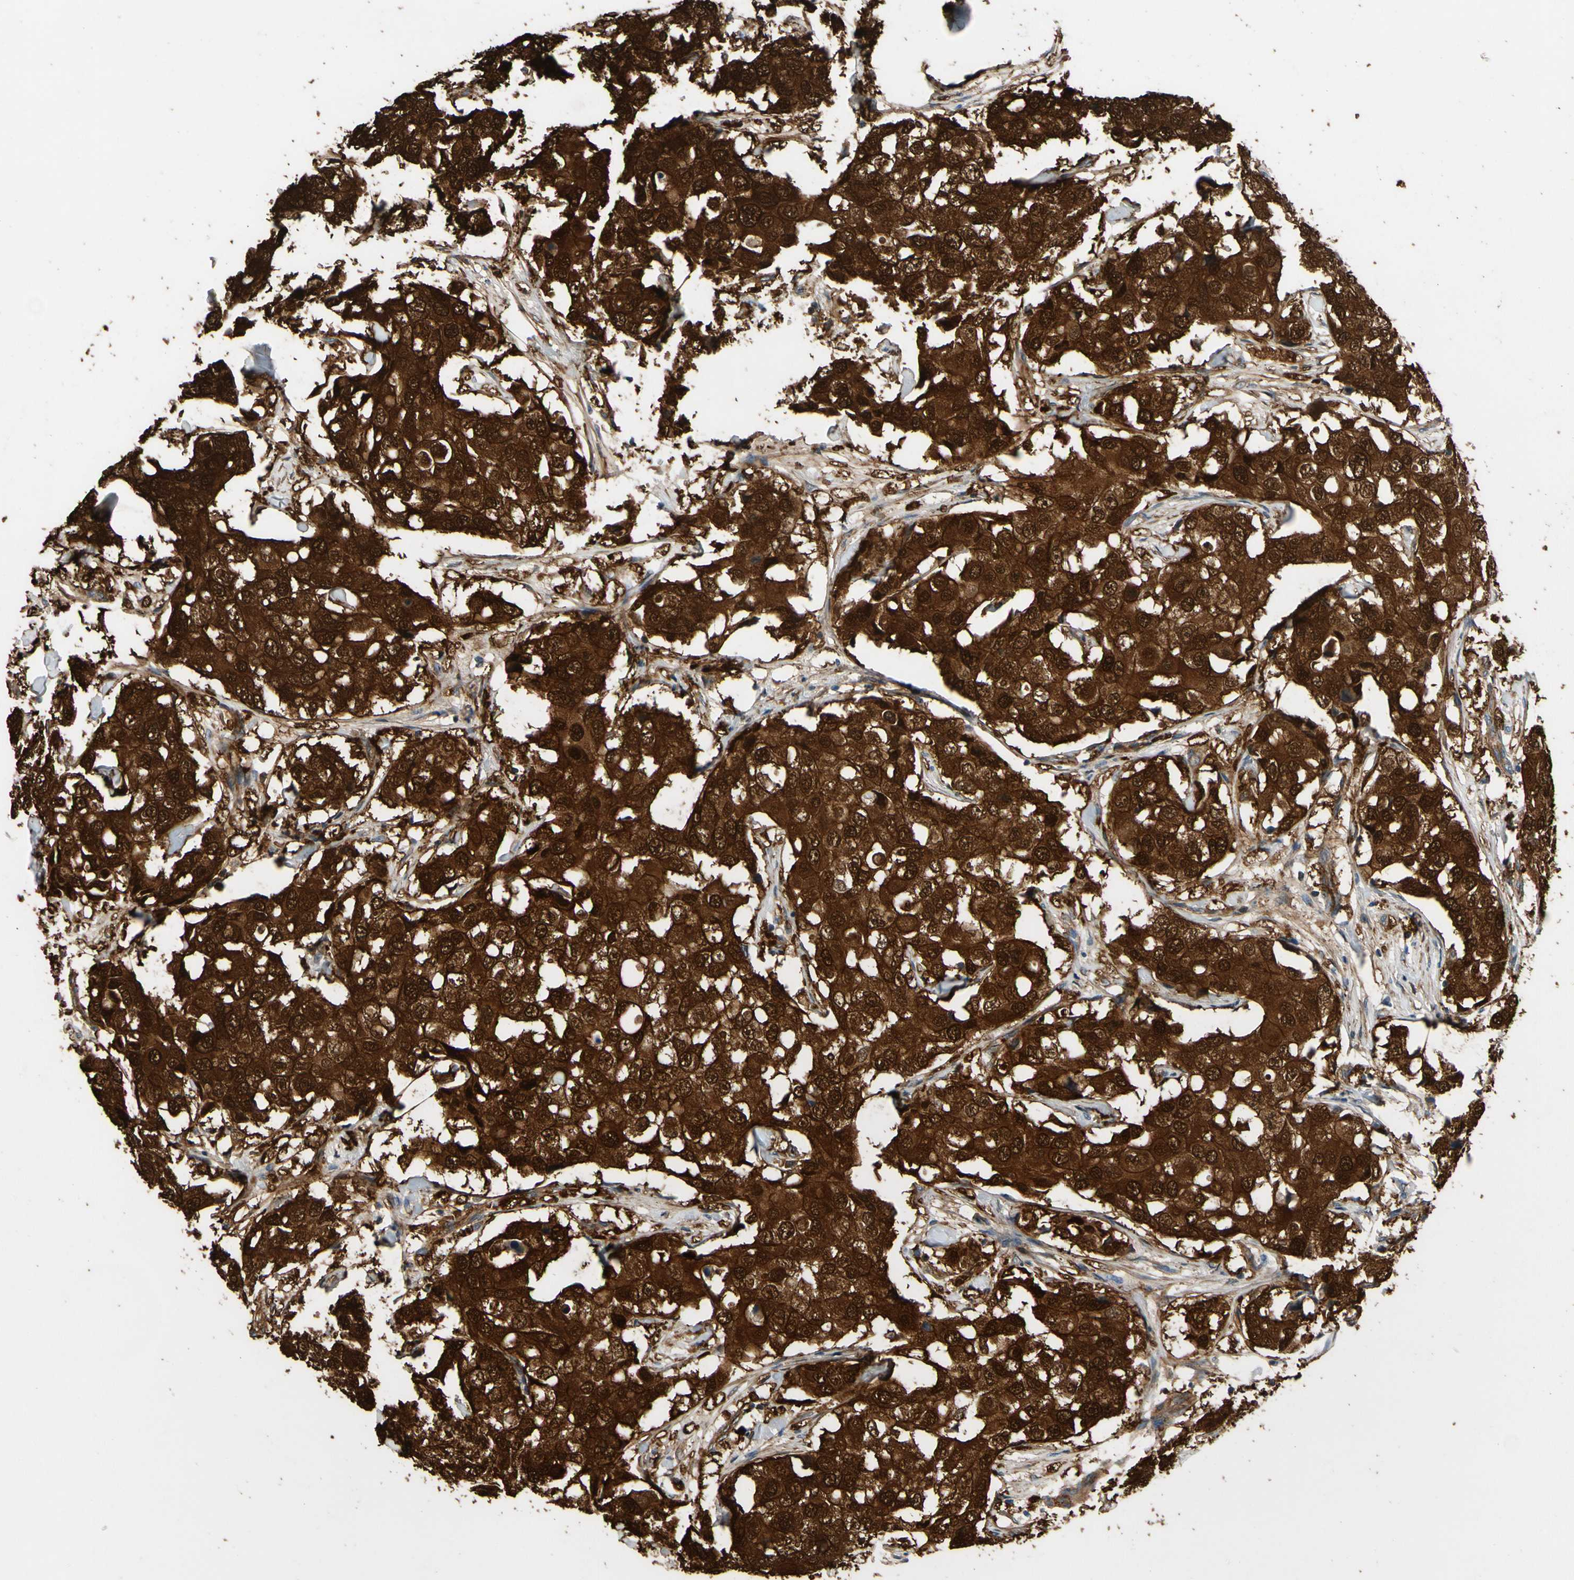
{"staining": {"intensity": "strong", "quantity": ">75%", "location": "cytoplasmic/membranous,nuclear"}, "tissue": "breast cancer", "cell_type": "Tumor cells", "image_type": "cancer", "snomed": [{"axis": "morphology", "description": "Duct carcinoma"}, {"axis": "topography", "description": "Breast"}], "caption": "Breast cancer (invasive ductal carcinoma) stained with DAB IHC demonstrates high levels of strong cytoplasmic/membranous and nuclear expression in approximately >75% of tumor cells.", "gene": "CTTNBP2", "patient": {"sex": "female", "age": 27}}